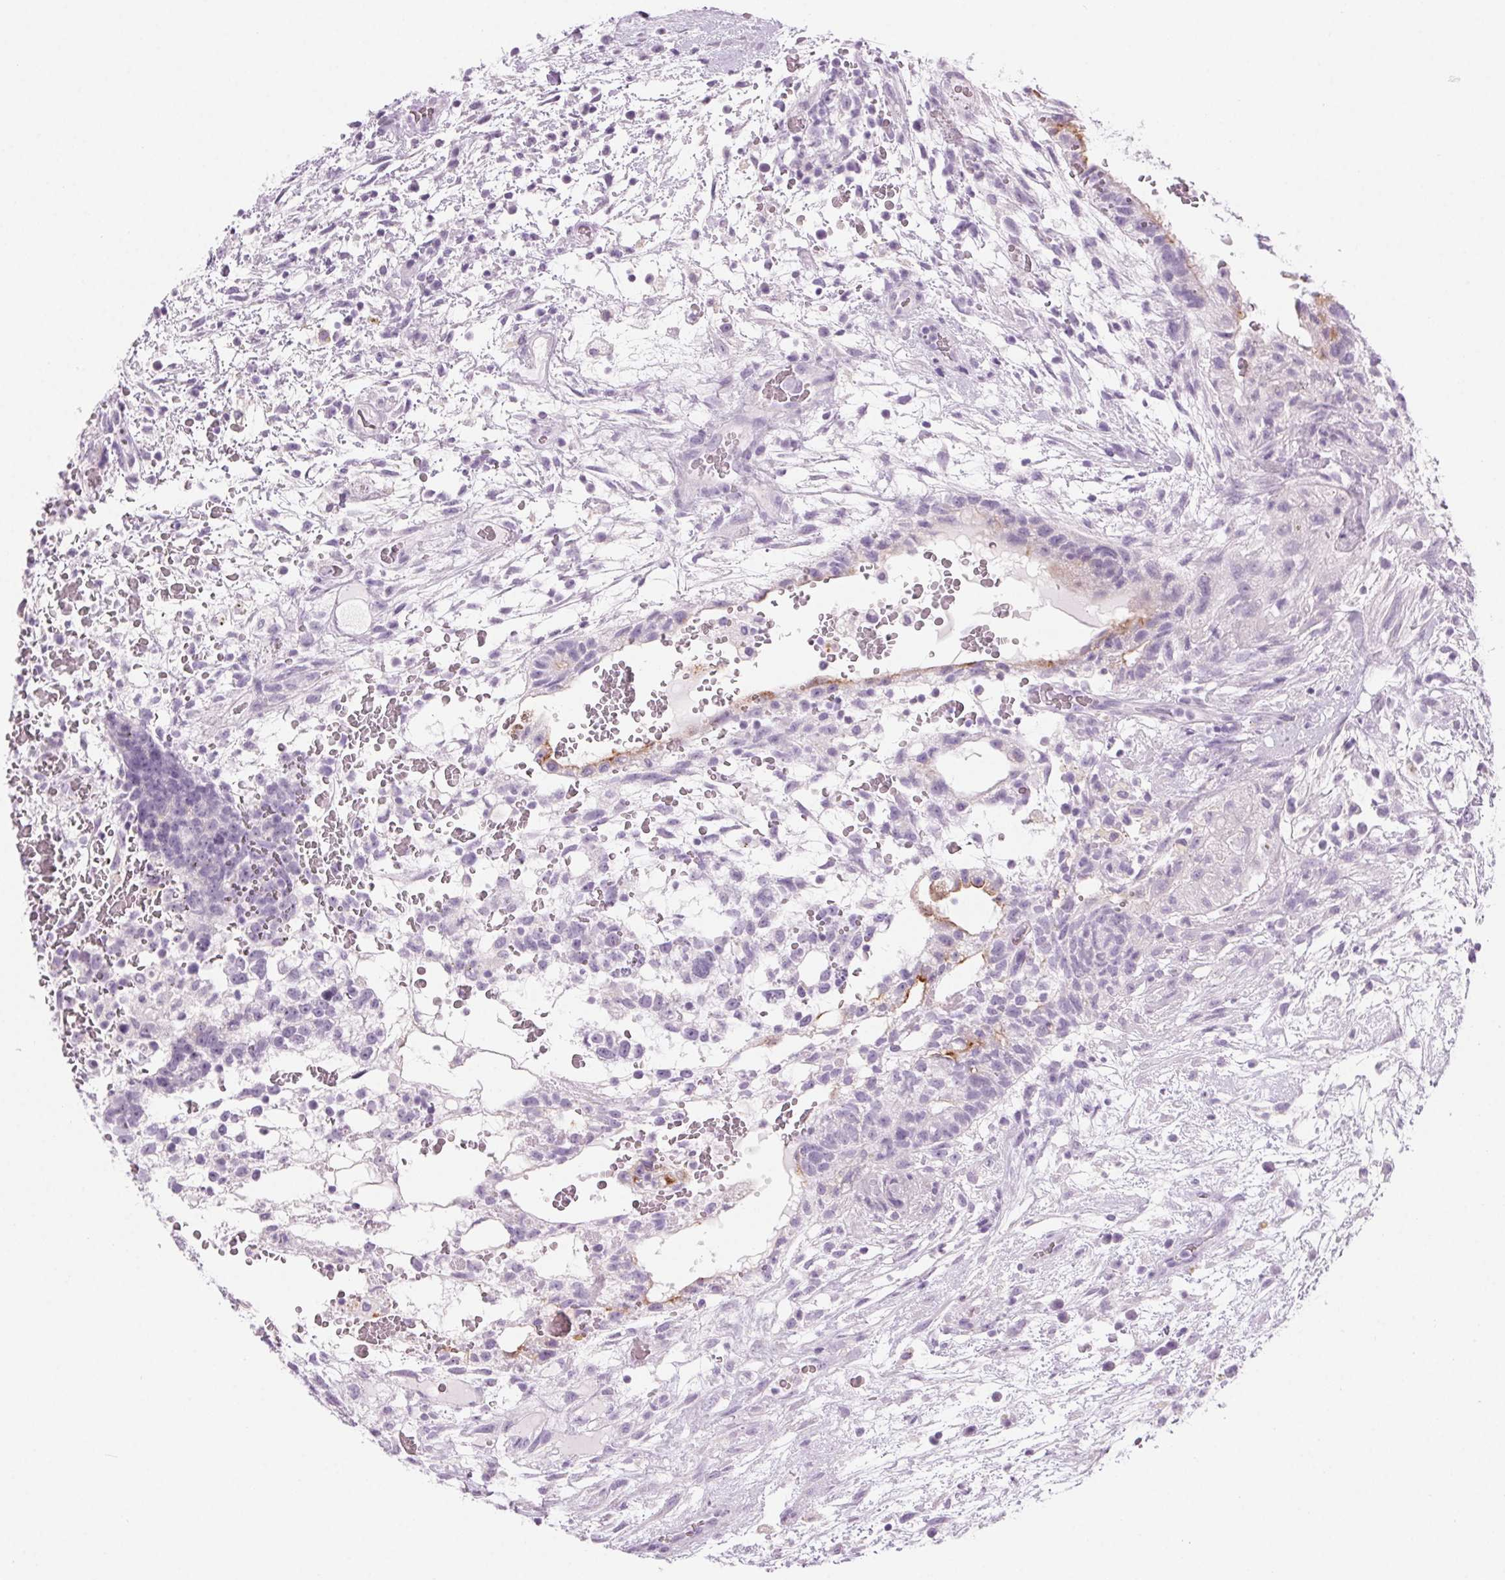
{"staining": {"intensity": "negative", "quantity": "none", "location": "none"}, "tissue": "testis cancer", "cell_type": "Tumor cells", "image_type": "cancer", "snomed": [{"axis": "morphology", "description": "Normal tissue, NOS"}, {"axis": "morphology", "description": "Carcinoma, Embryonal, NOS"}, {"axis": "topography", "description": "Testis"}], "caption": "Protein analysis of embryonal carcinoma (testis) reveals no significant expression in tumor cells.", "gene": "LRP2", "patient": {"sex": "male", "age": 32}}